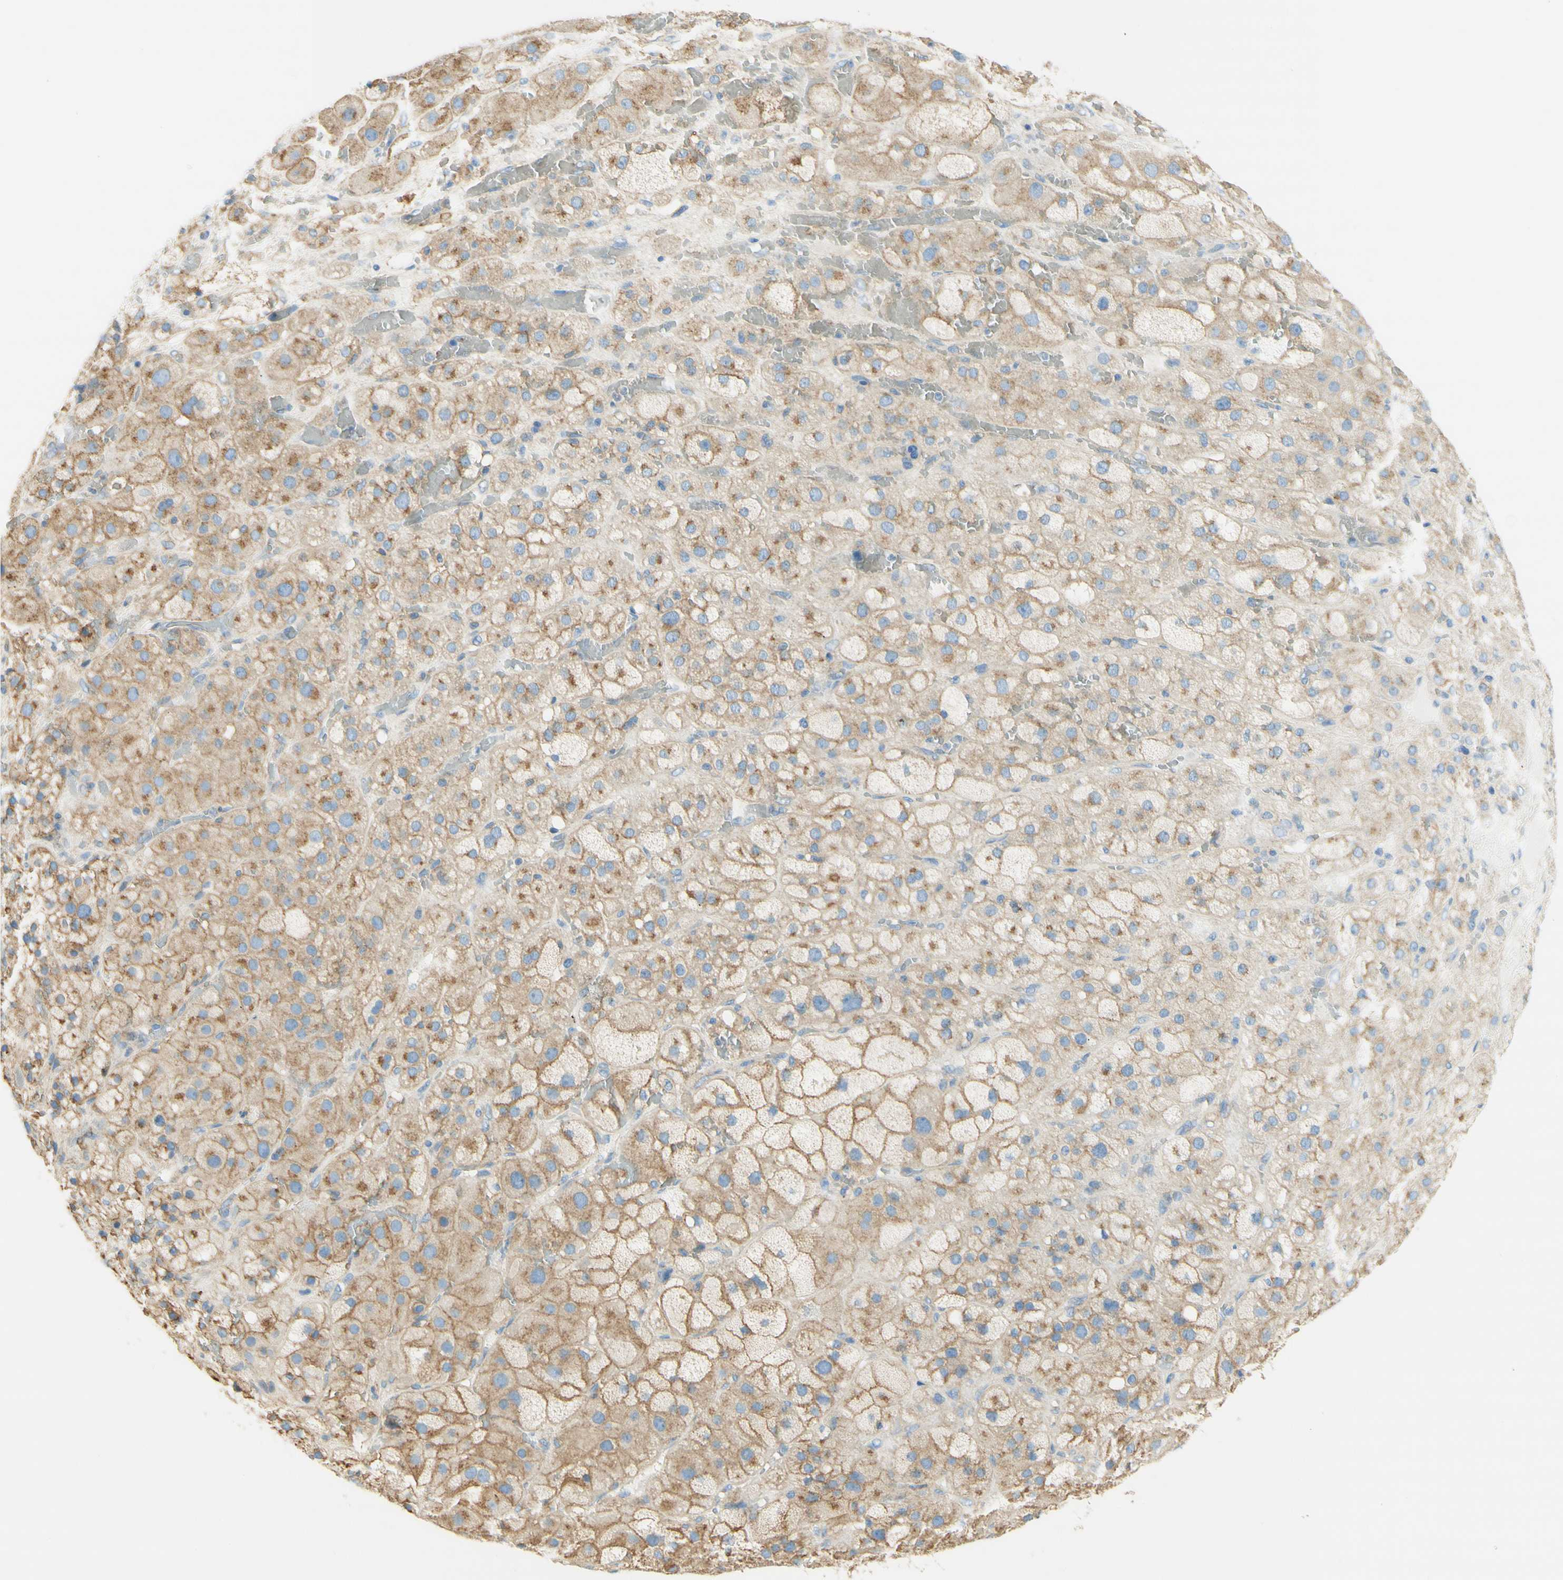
{"staining": {"intensity": "weak", "quantity": ">75%", "location": "cytoplasmic/membranous"}, "tissue": "adrenal gland", "cell_type": "Glandular cells", "image_type": "normal", "snomed": [{"axis": "morphology", "description": "Normal tissue, NOS"}, {"axis": "topography", "description": "Adrenal gland"}], "caption": "IHC of benign human adrenal gland reveals low levels of weak cytoplasmic/membranous staining in about >75% of glandular cells.", "gene": "CLTC", "patient": {"sex": "female", "age": 47}}